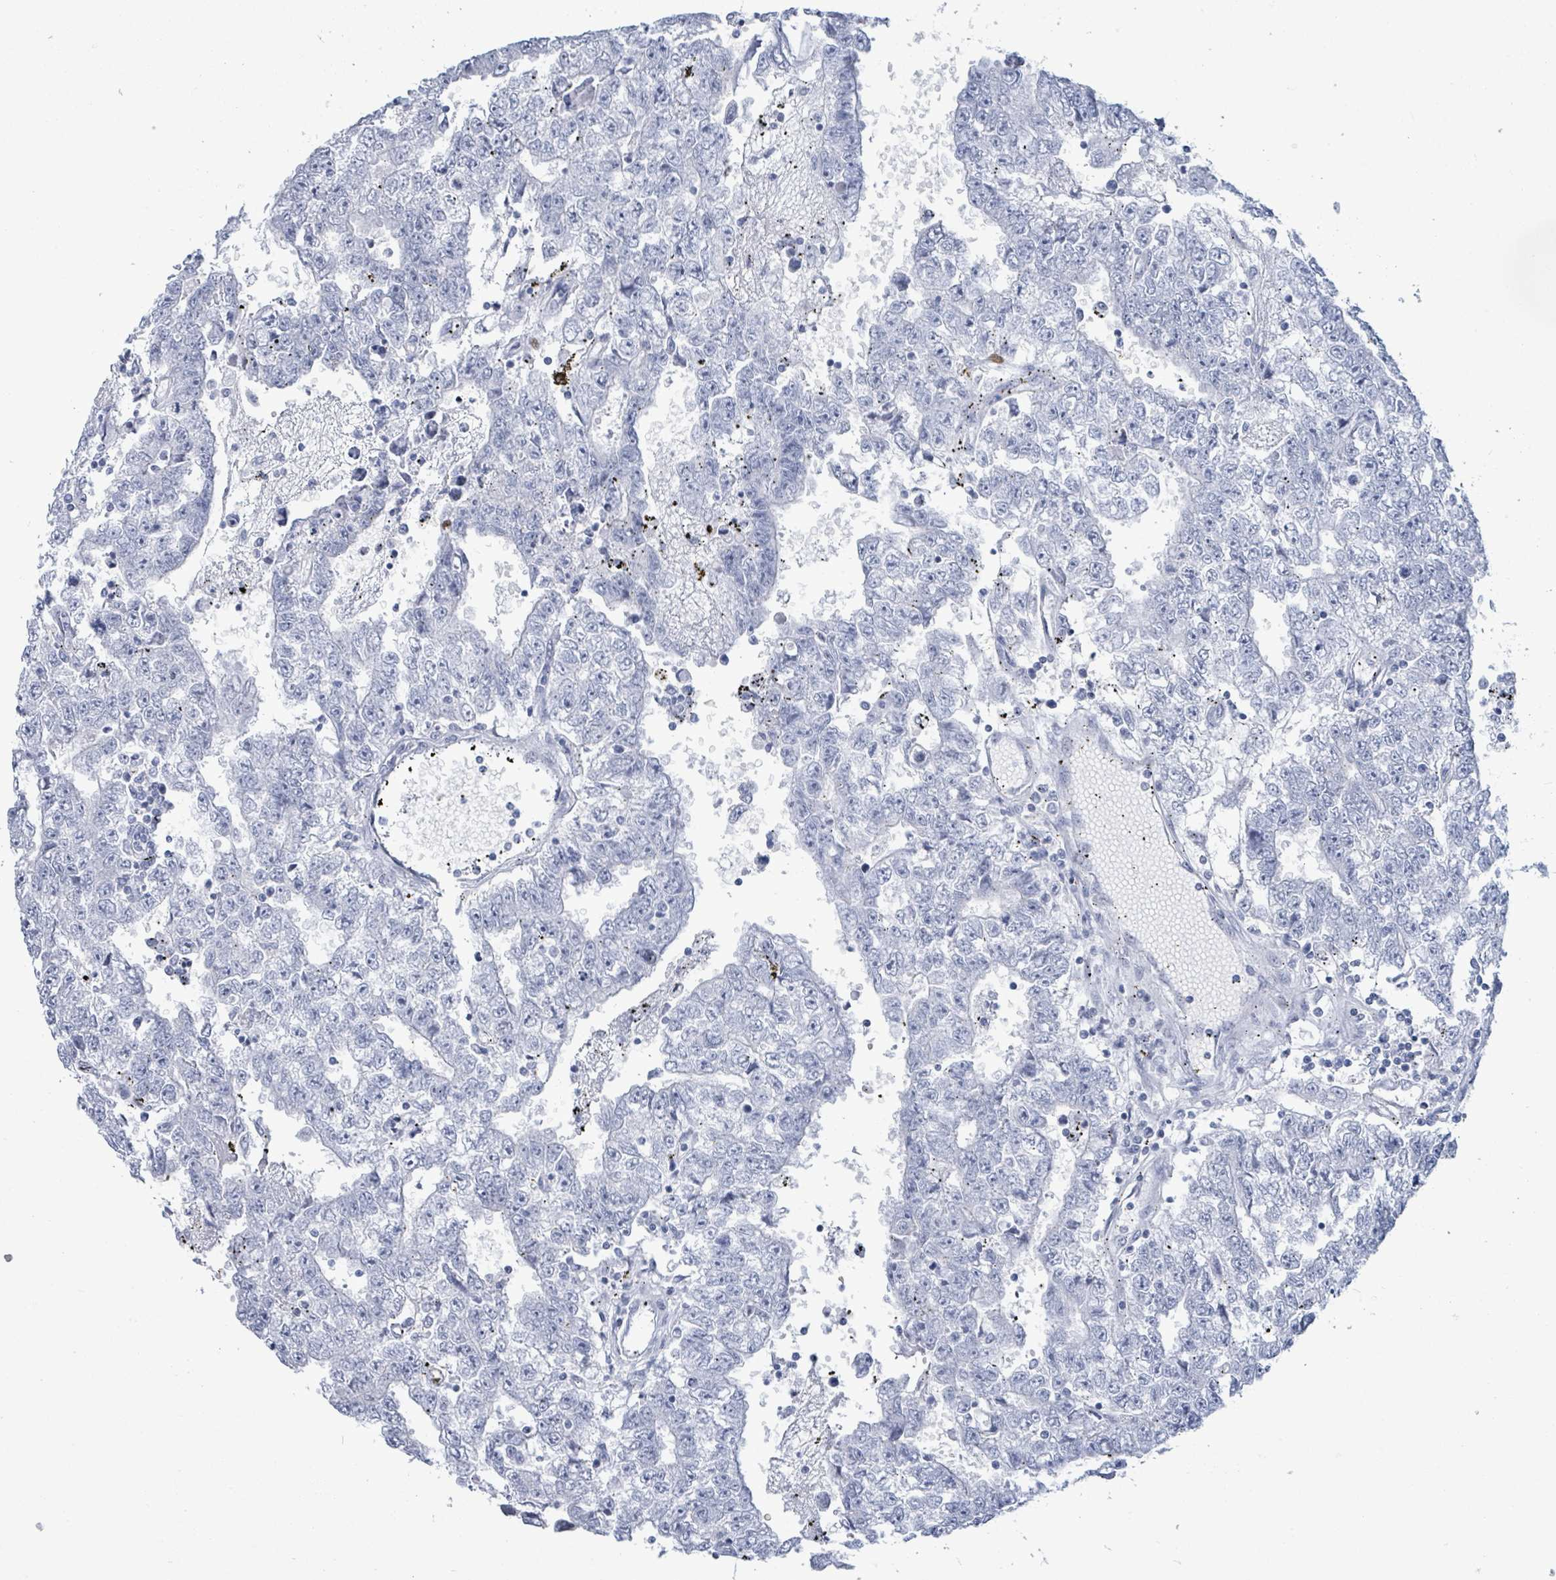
{"staining": {"intensity": "negative", "quantity": "none", "location": "none"}, "tissue": "testis cancer", "cell_type": "Tumor cells", "image_type": "cancer", "snomed": [{"axis": "morphology", "description": "Carcinoma, Embryonal, NOS"}, {"axis": "topography", "description": "Testis"}], "caption": "This image is of testis cancer stained with immunohistochemistry to label a protein in brown with the nuclei are counter-stained blue. There is no staining in tumor cells.", "gene": "MALL", "patient": {"sex": "male", "age": 25}}